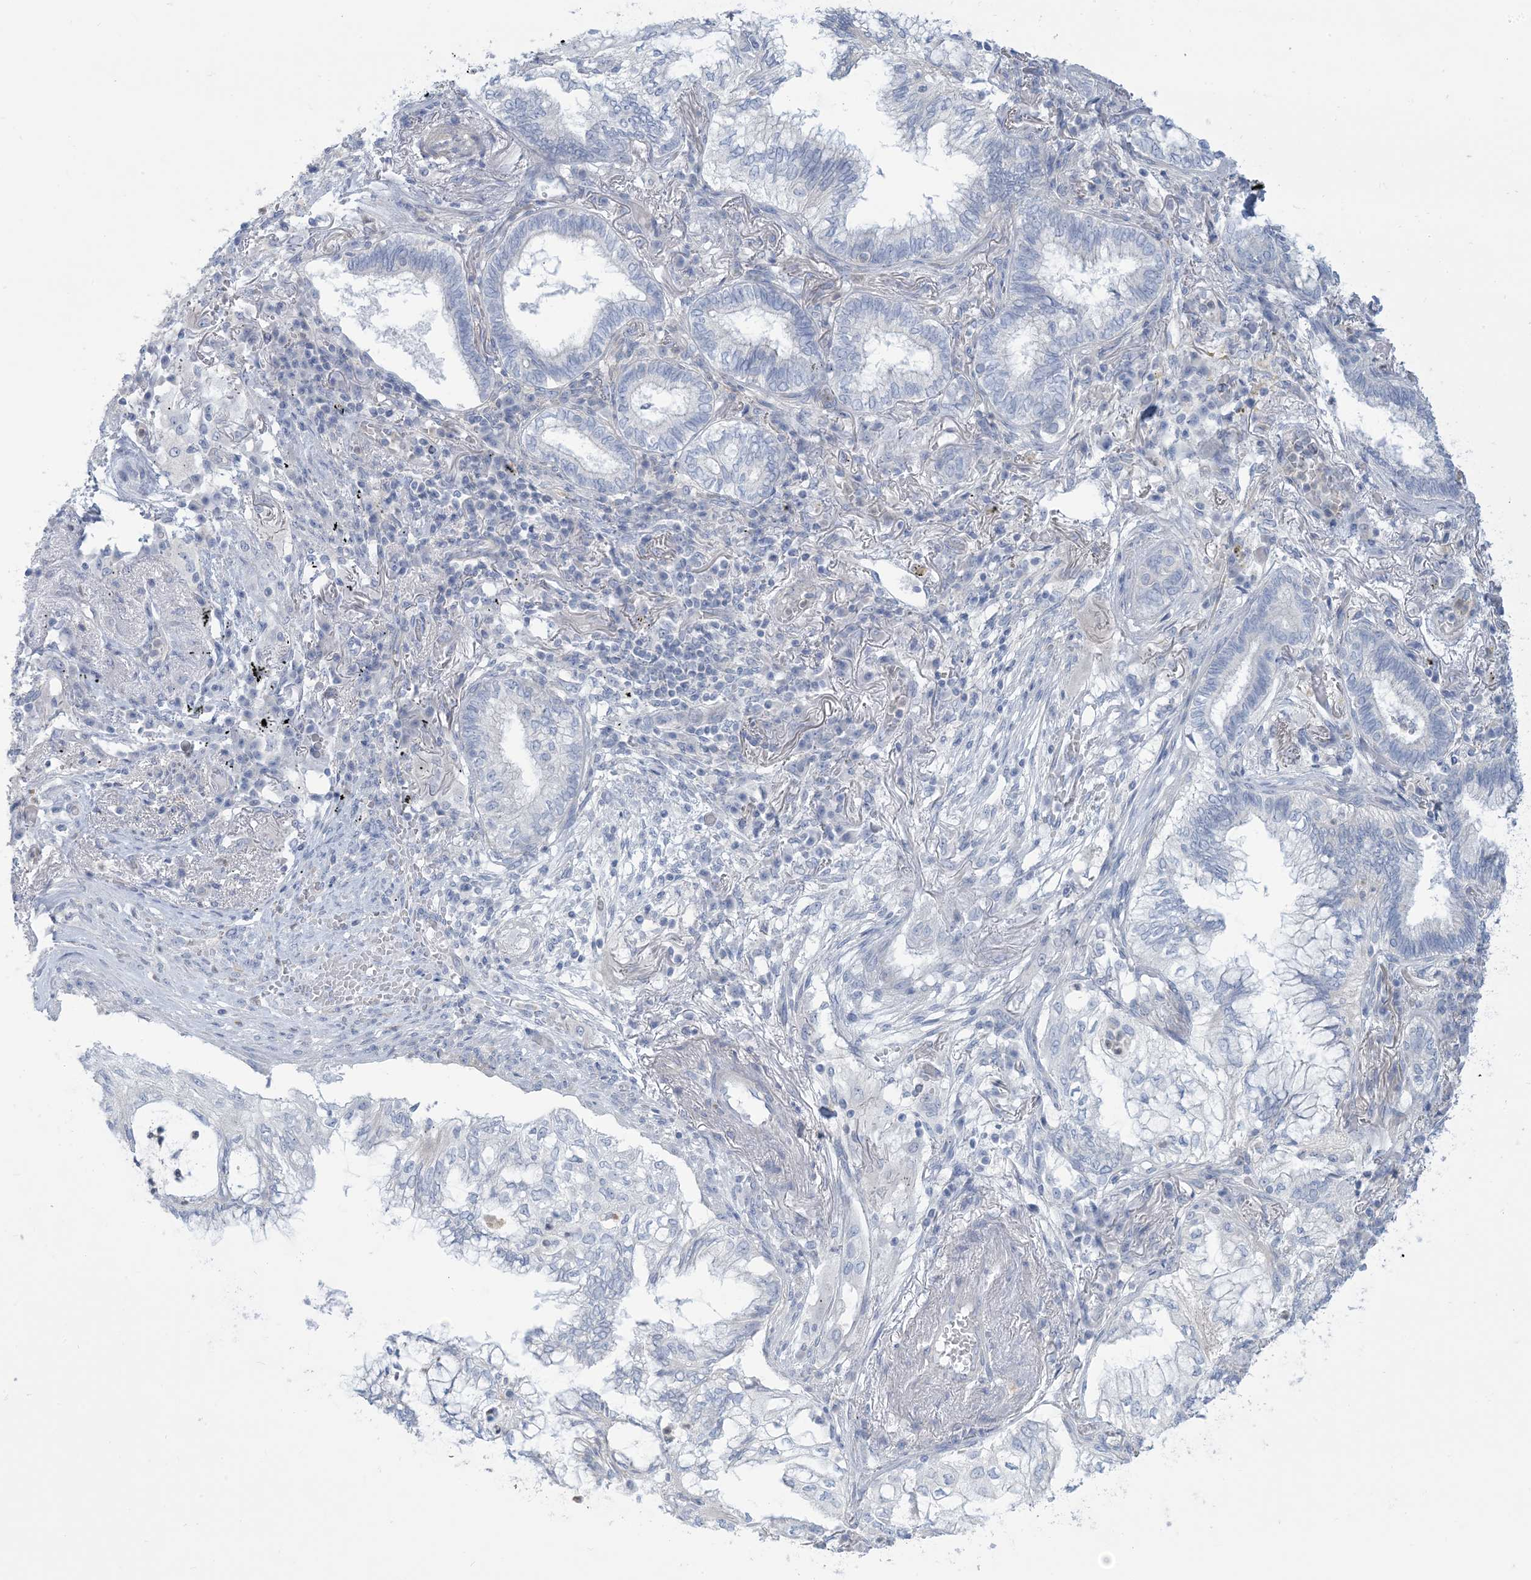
{"staining": {"intensity": "negative", "quantity": "none", "location": "none"}, "tissue": "lung cancer", "cell_type": "Tumor cells", "image_type": "cancer", "snomed": [{"axis": "morphology", "description": "Adenocarcinoma, NOS"}, {"axis": "topography", "description": "Lung"}], "caption": "Immunohistochemical staining of human lung cancer displays no significant expression in tumor cells.", "gene": "MTHFD2L", "patient": {"sex": "female", "age": 70}}